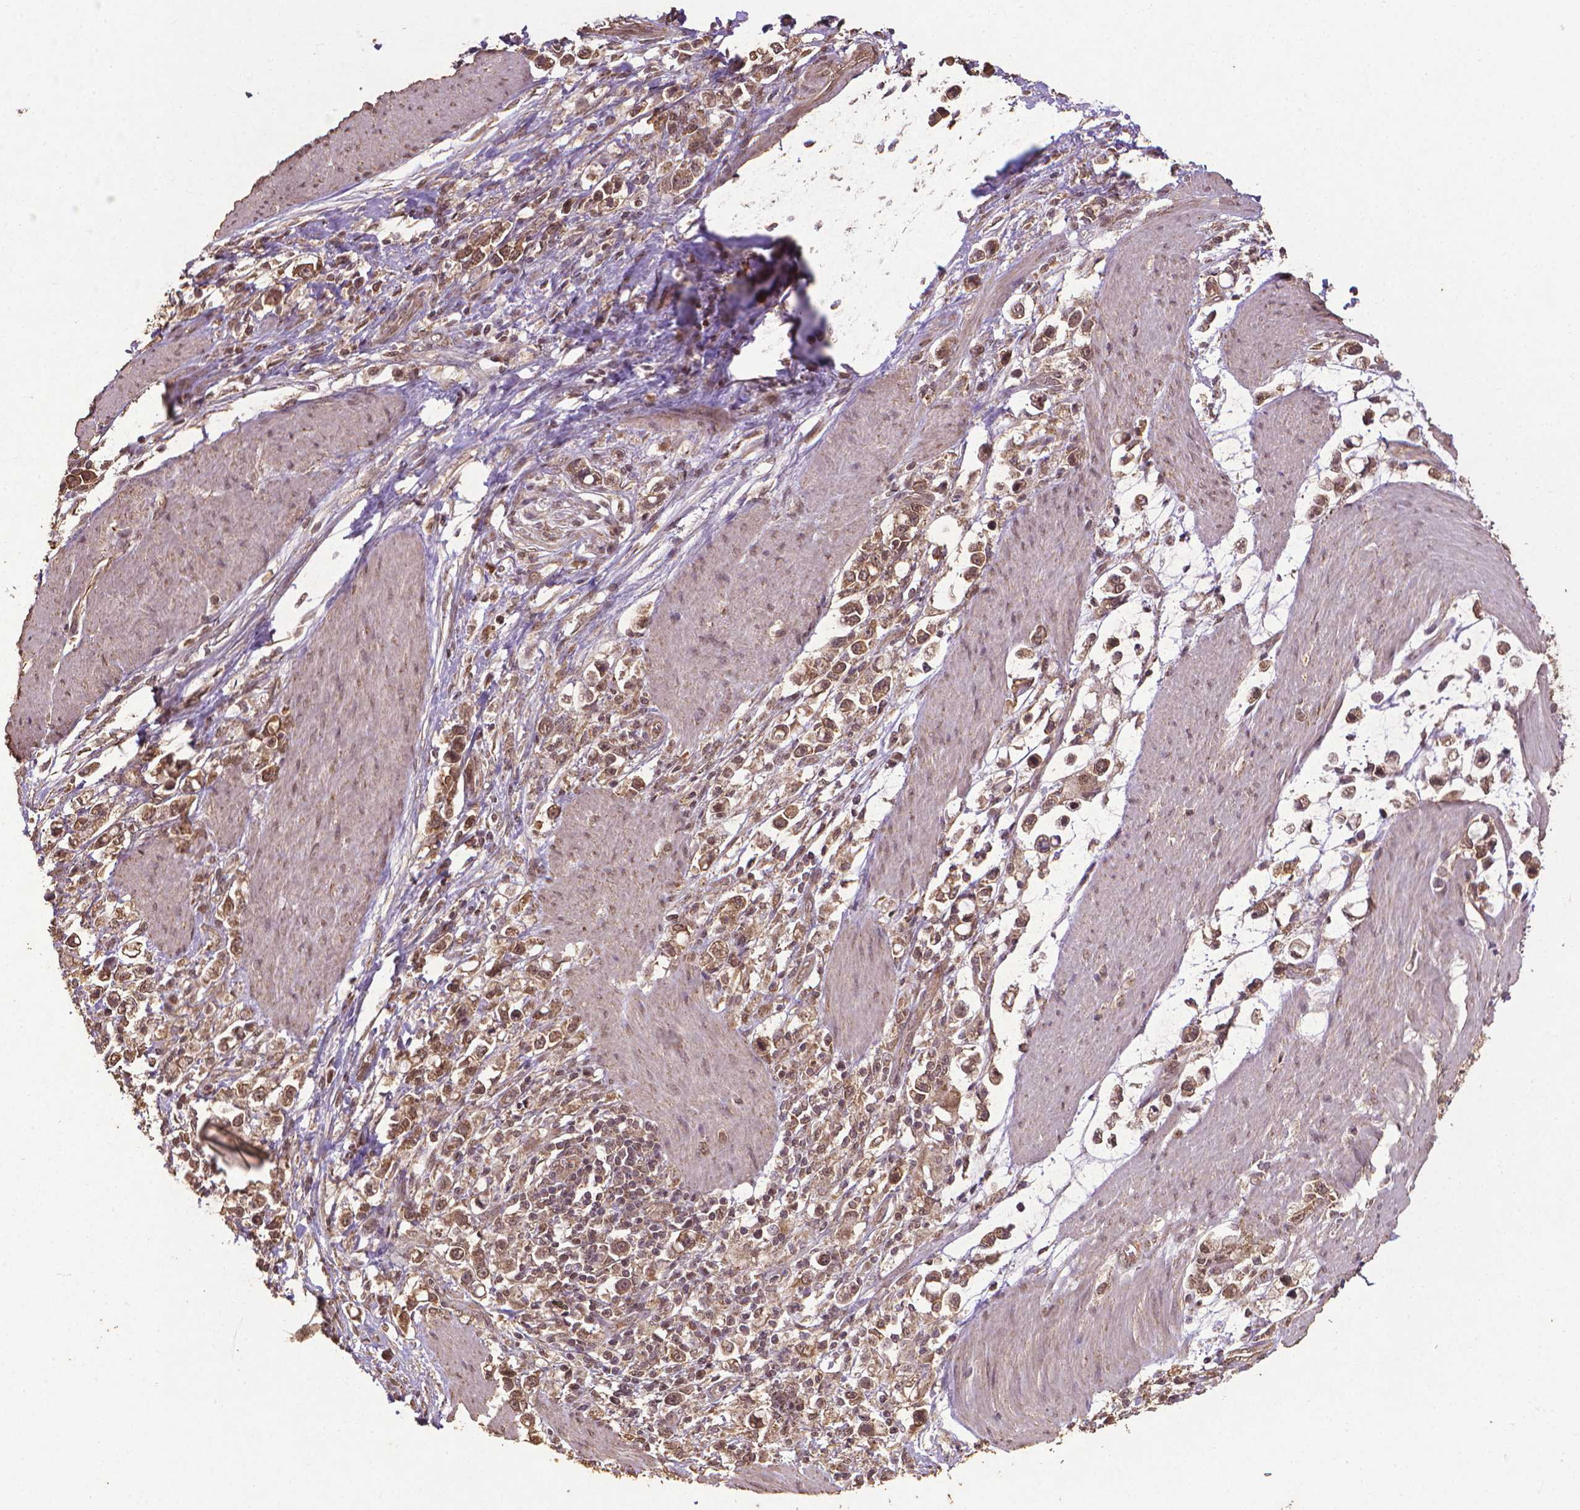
{"staining": {"intensity": "moderate", "quantity": ">75%", "location": "cytoplasmic/membranous,nuclear"}, "tissue": "stomach cancer", "cell_type": "Tumor cells", "image_type": "cancer", "snomed": [{"axis": "morphology", "description": "Adenocarcinoma, NOS"}, {"axis": "topography", "description": "Stomach"}], "caption": "A micrograph showing moderate cytoplasmic/membranous and nuclear staining in about >75% of tumor cells in stomach cancer, as visualized by brown immunohistochemical staining.", "gene": "DCAF1", "patient": {"sex": "male", "age": 63}}